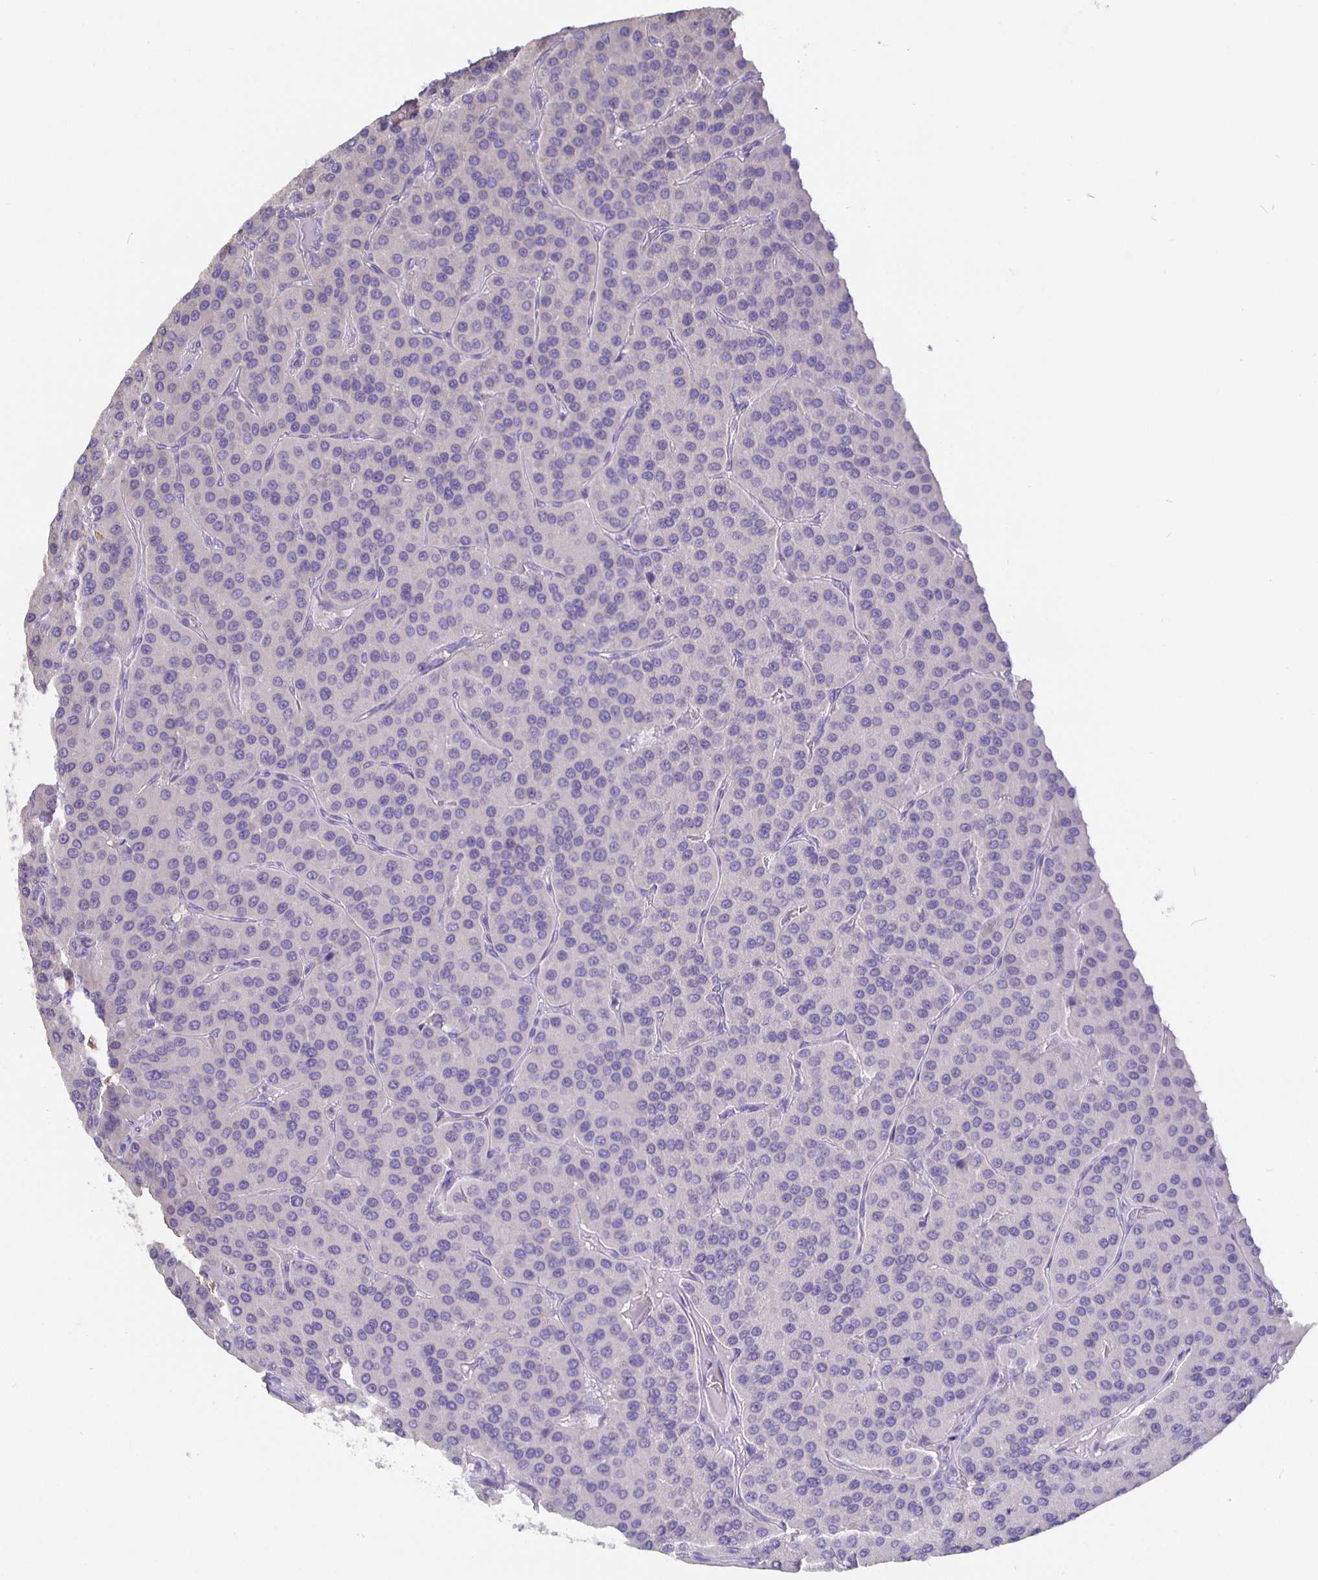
{"staining": {"intensity": "negative", "quantity": "none", "location": "none"}, "tissue": "parathyroid gland", "cell_type": "Glandular cells", "image_type": "normal", "snomed": [{"axis": "morphology", "description": "Normal tissue, NOS"}, {"axis": "morphology", "description": "Adenoma, NOS"}, {"axis": "topography", "description": "Parathyroid gland"}], "caption": "Image shows no significant protein positivity in glandular cells of normal parathyroid gland.", "gene": "CFAP74", "patient": {"sex": "female", "age": 86}}